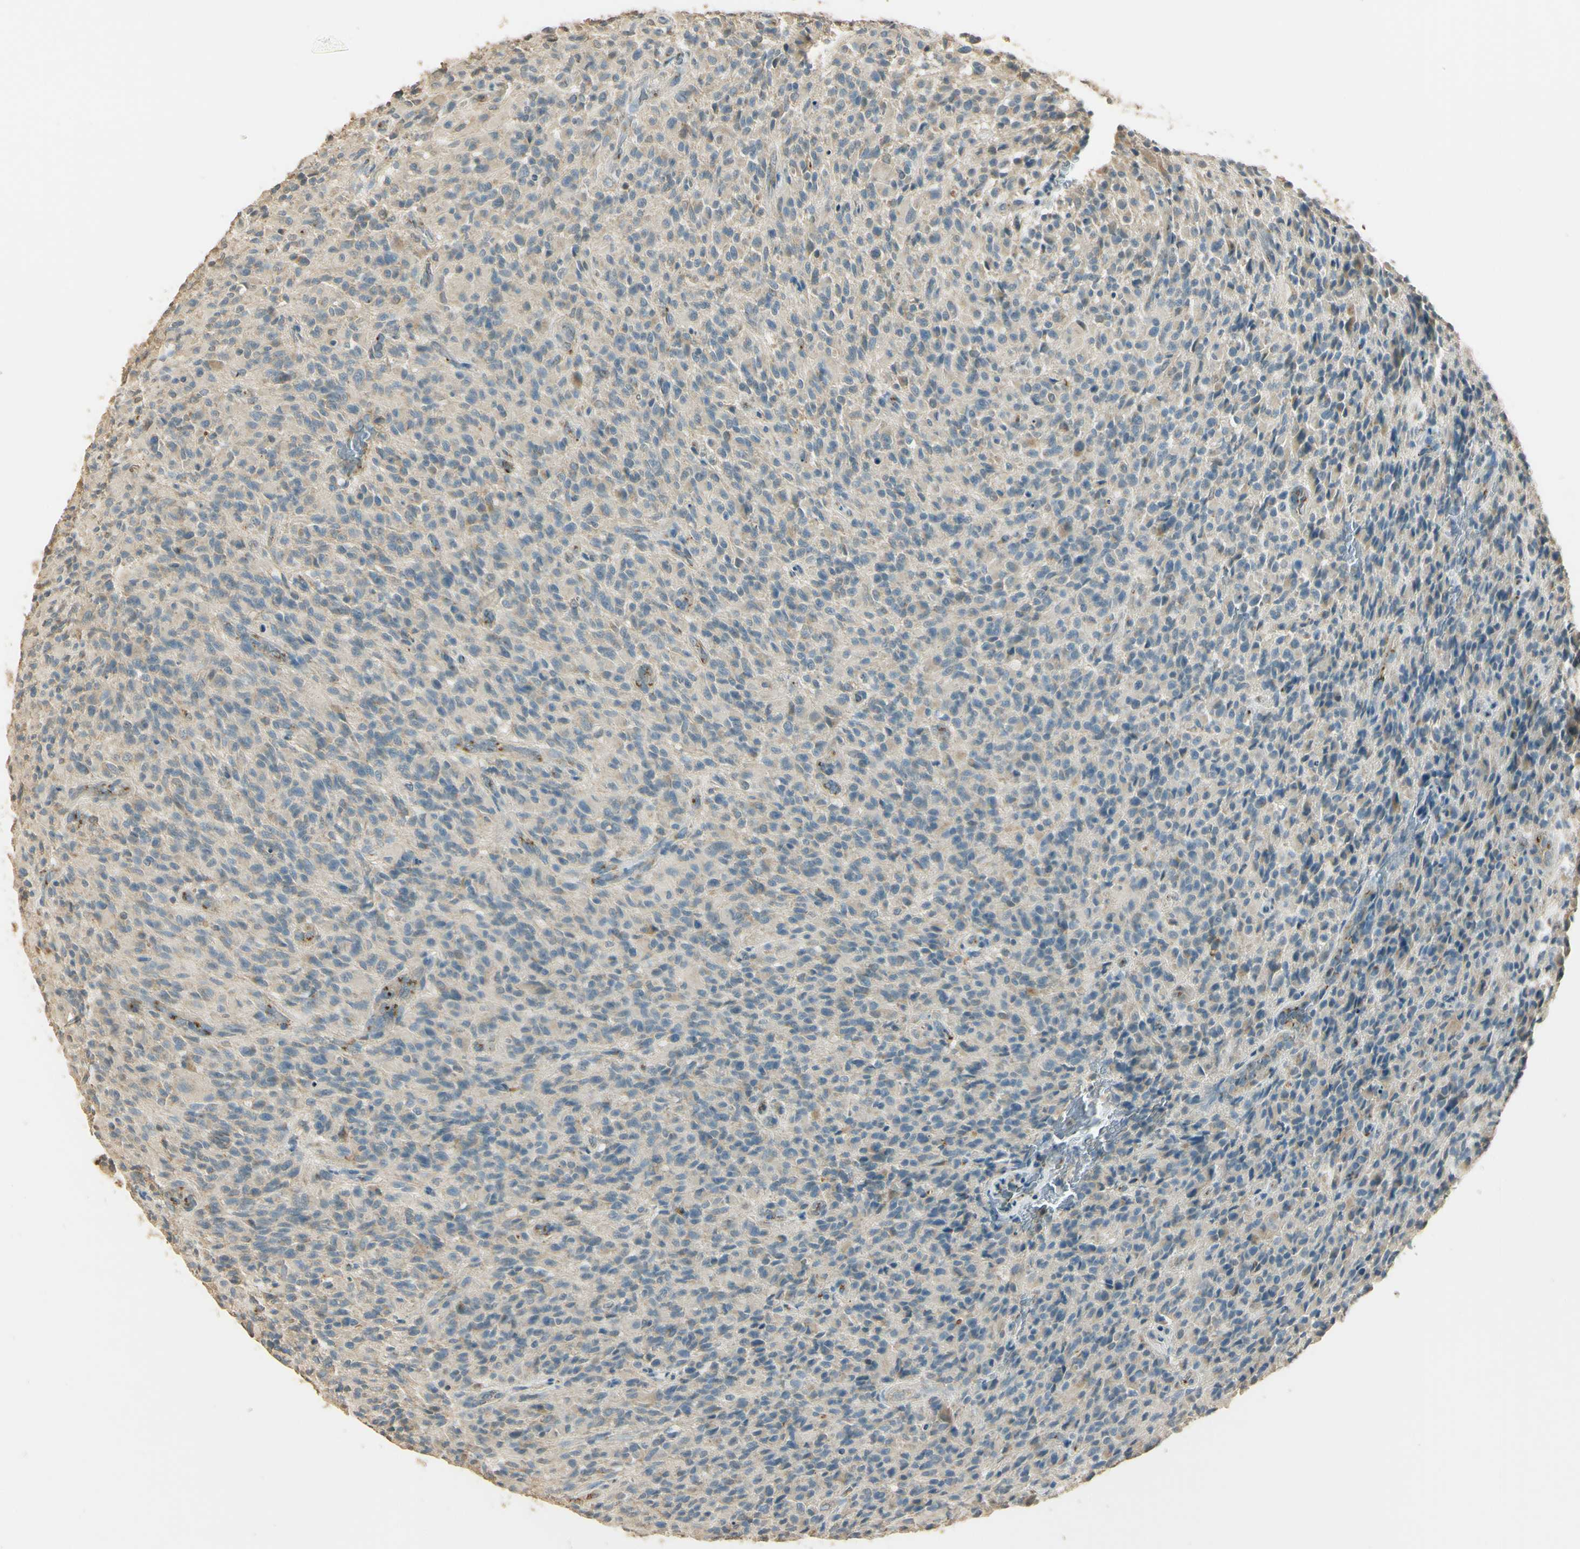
{"staining": {"intensity": "weak", "quantity": "25%-75%", "location": "cytoplasmic/membranous"}, "tissue": "glioma", "cell_type": "Tumor cells", "image_type": "cancer", "snomed": [{"axis": "morphology", "description": "Glioma, malignant, High grade"}, {"axis": "topography", "description": "Brain"}], "caption": "Tumor cells reveal low levels of weak cytoplasmic/membranous positivity in approximately 25%-75% of cells in human malignant glioma (high-grade).", "gene": "UXS1", "patient": {"sex": "male", "age": 71}}